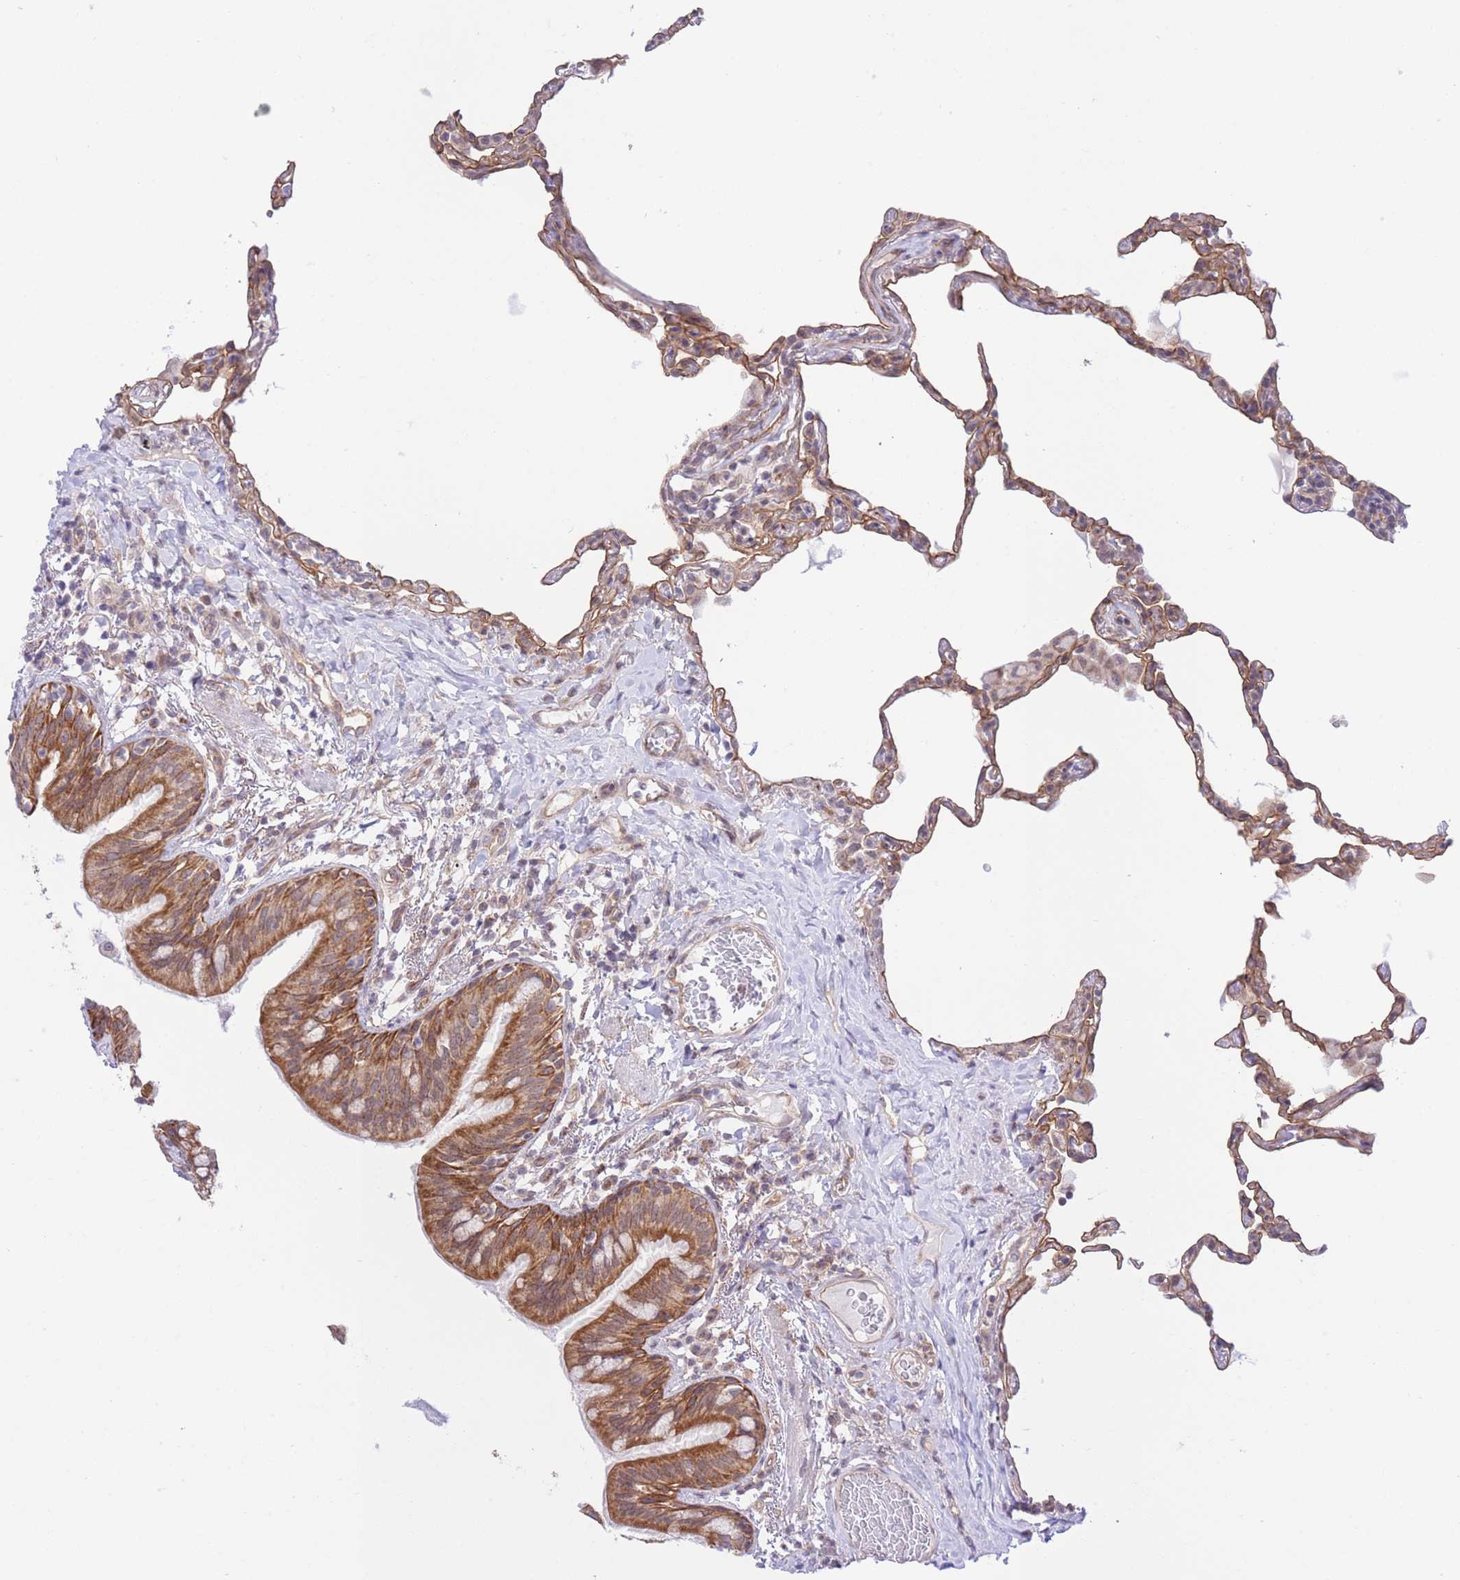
{"staining": {"intensity": "moderate", "quantity": "25%-75%", "location": "cytoplasmic/membranous"}, "tissue": "lung", "cell_type": "Alveolar cells", "image_type": "normal", "snomed": [{"axis": "morphology", "description": "Normal tissue, NOS"}, {"axis": "topography", "description": "Lung"}], "caption": "Immunohistochemical staining of normal lung displays moderate cytoplasmic/membranous protein staining in about 25%-75% of alveolar cells. The staining is performed using DAB brown chromogen to label protein expression. The nuclei are counter-stained blue using hematoxylin.", "gene": "MRPS31", "patient": {"sex": "female", "age": 57}}